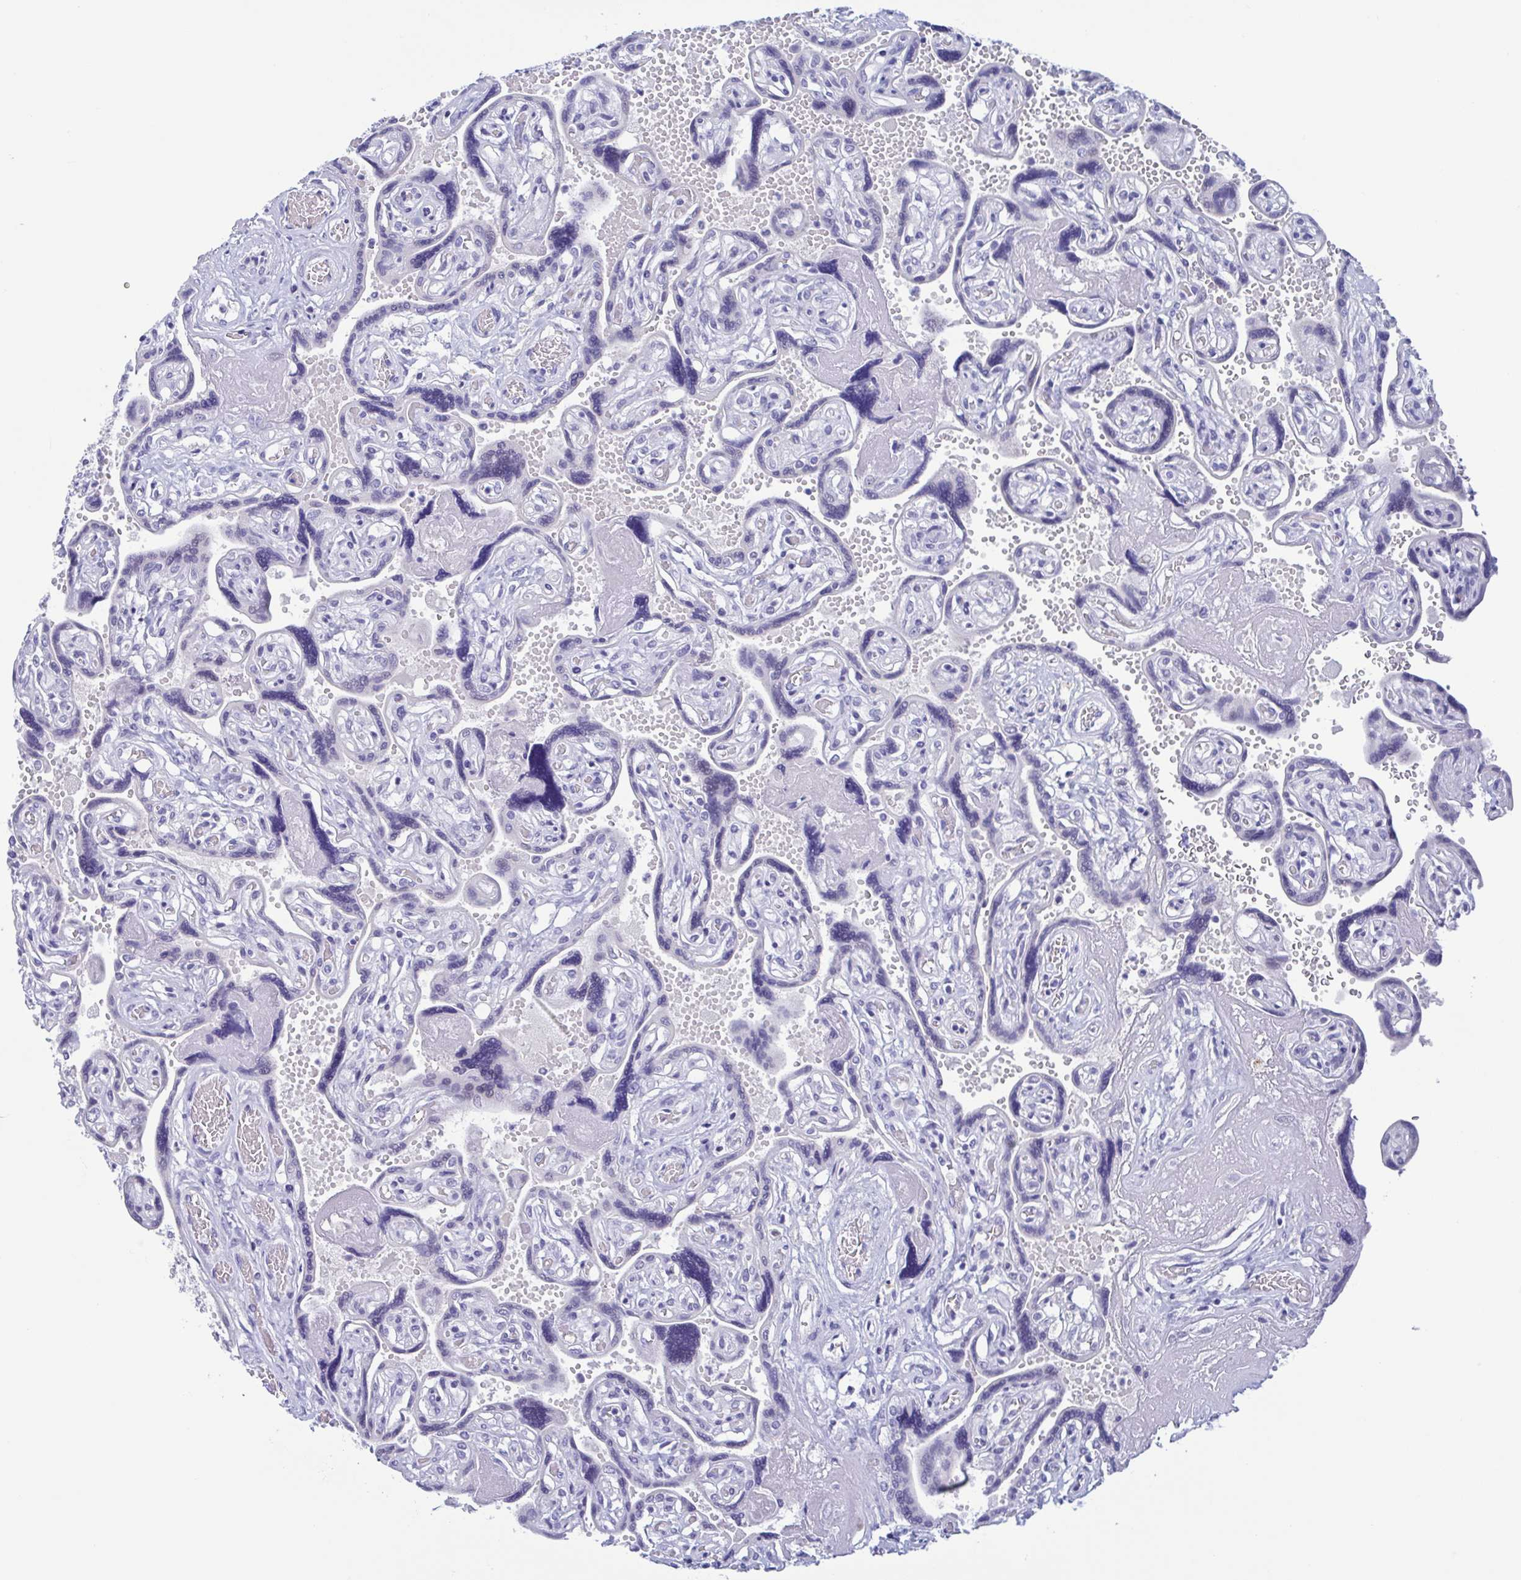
{"staining": {"intensity": "negative", "quantity": "none", "location": "none"}, "tissue": "placenta", "cell_type": "Decidual cells", "image_type": "normal", "snomed": [{"axis": "morphology", "description": "Normal tissue, NOS"}, {"axis": "topography", "description": "Placenta"}], "caption": "Human placenta stained for a protein using immunohistochemistry exhibits no expression in decidual cells.", "gene": "PERM1", "patient": {"sex": "female", "age": 32}}